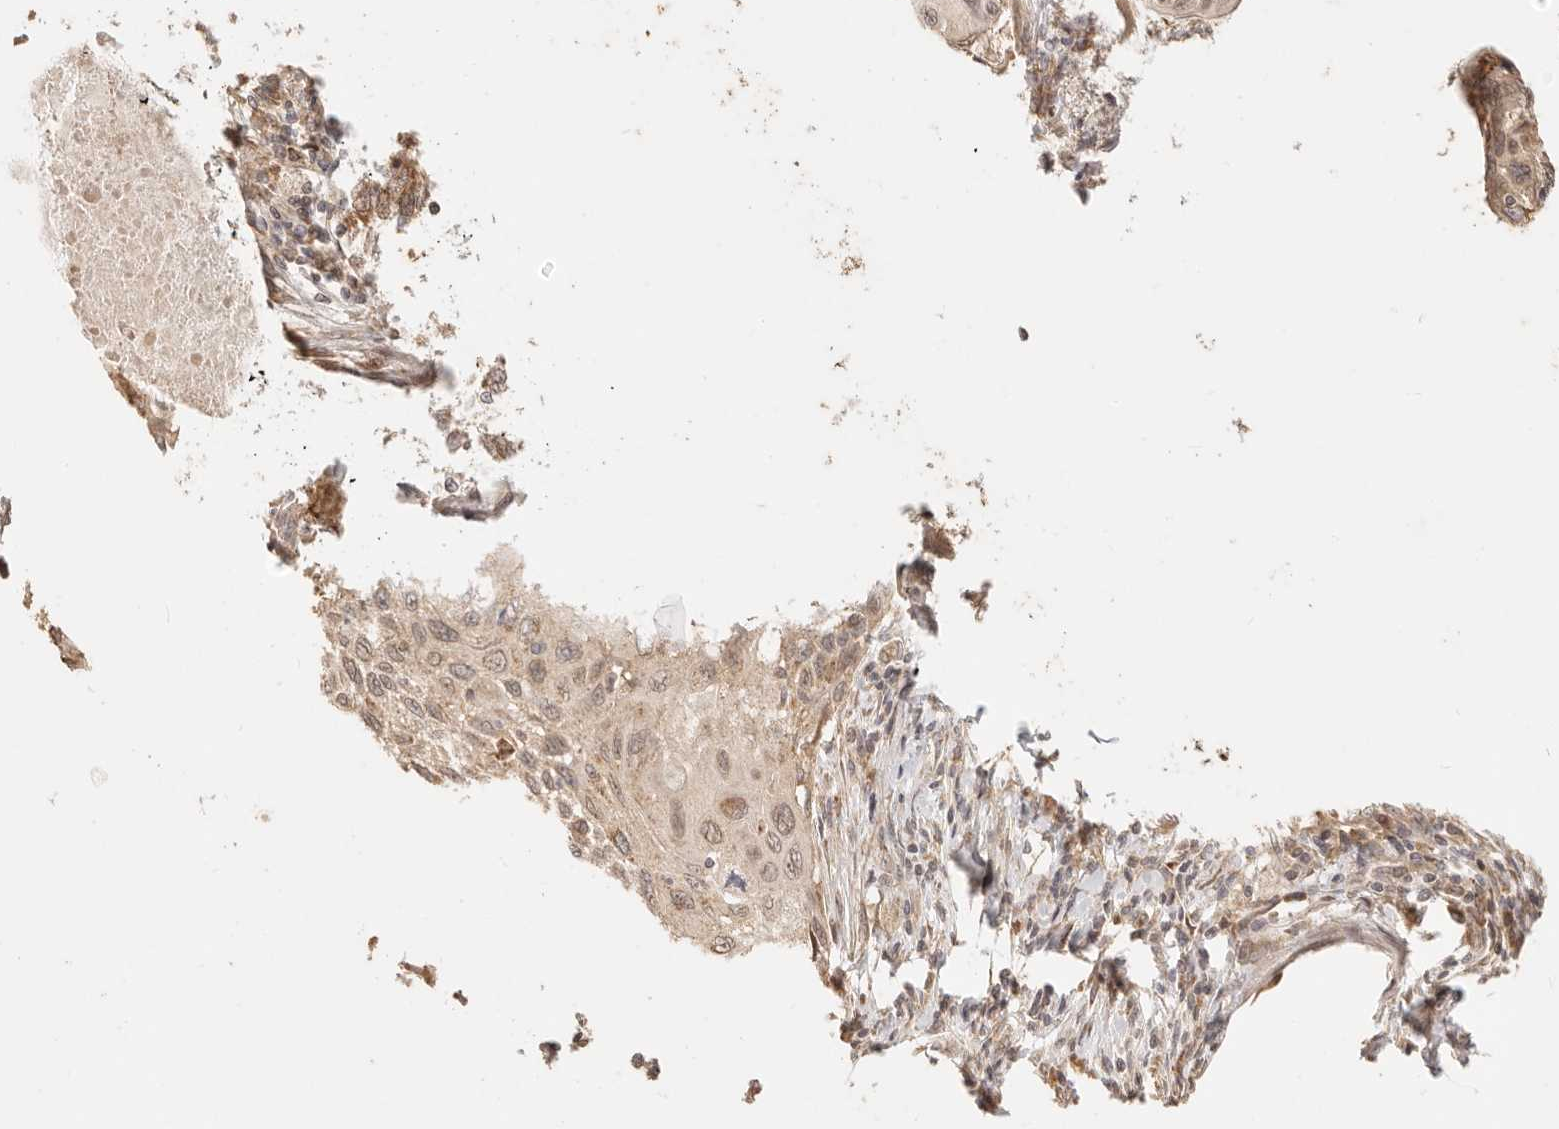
{"staining": {"intensity": "weak", "quantity": ">75%", "location": "cytoplasmic/membranous"}, "tissue": "cervical cancer", "cell_type": "Tumor cells", "image_type": "cancer", "snomed": [{"axis": "morphology", "description": "Squamous cell carcinoma, NOS"}, {"axis": "topography", "description": "Cervix"}], "caption": "DAB immunohistochemical staining of cervical squamous cell carcinoma displays weak cytoplasmic/membranous protein staining in about >75% of tumor cells.", "gene": "TIMM17A", "patient": {"sex": "female", "age": 70}}